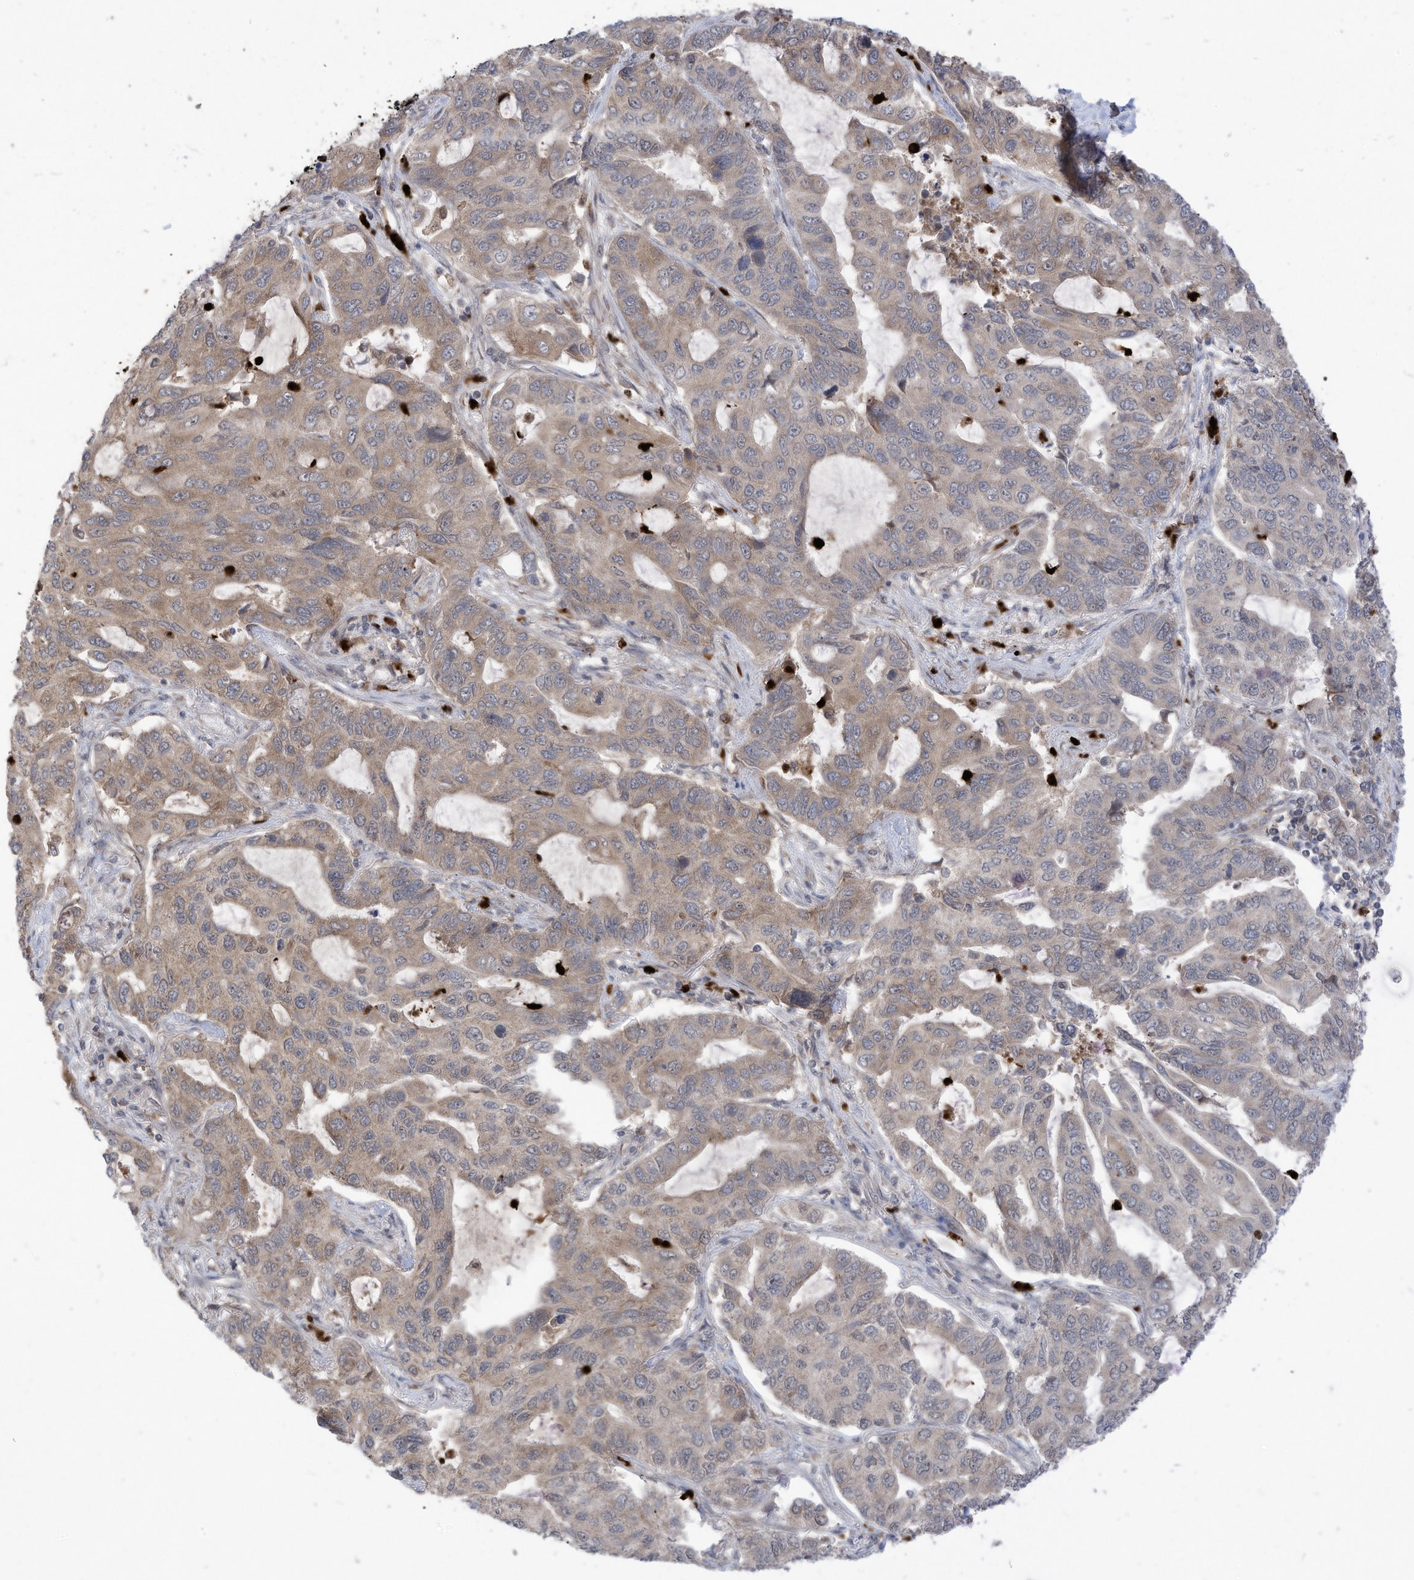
{"staining": {"intensity": "moderate", "quantity": "<25%", "location": "cytoplasmic/membranous"}, "tissue": "lung cancer", "cell_type": "Tumor cells", "image_type": "cancer", "snomed": [{"axis": "morphology", "description": "Adenocarcinoma, NOS"}, {"axis": "topography", "description": "Lung"}], "caption": "This micrograph demonstrates immunohistochemistry (IHC) staining of human adenocarcinoma (lung), with low moderate cytoplasmic/membranous staining in about <25% of tumor cells.", "gene": "CNKSR1", "patient": {"sex": "male", "age": 64}}